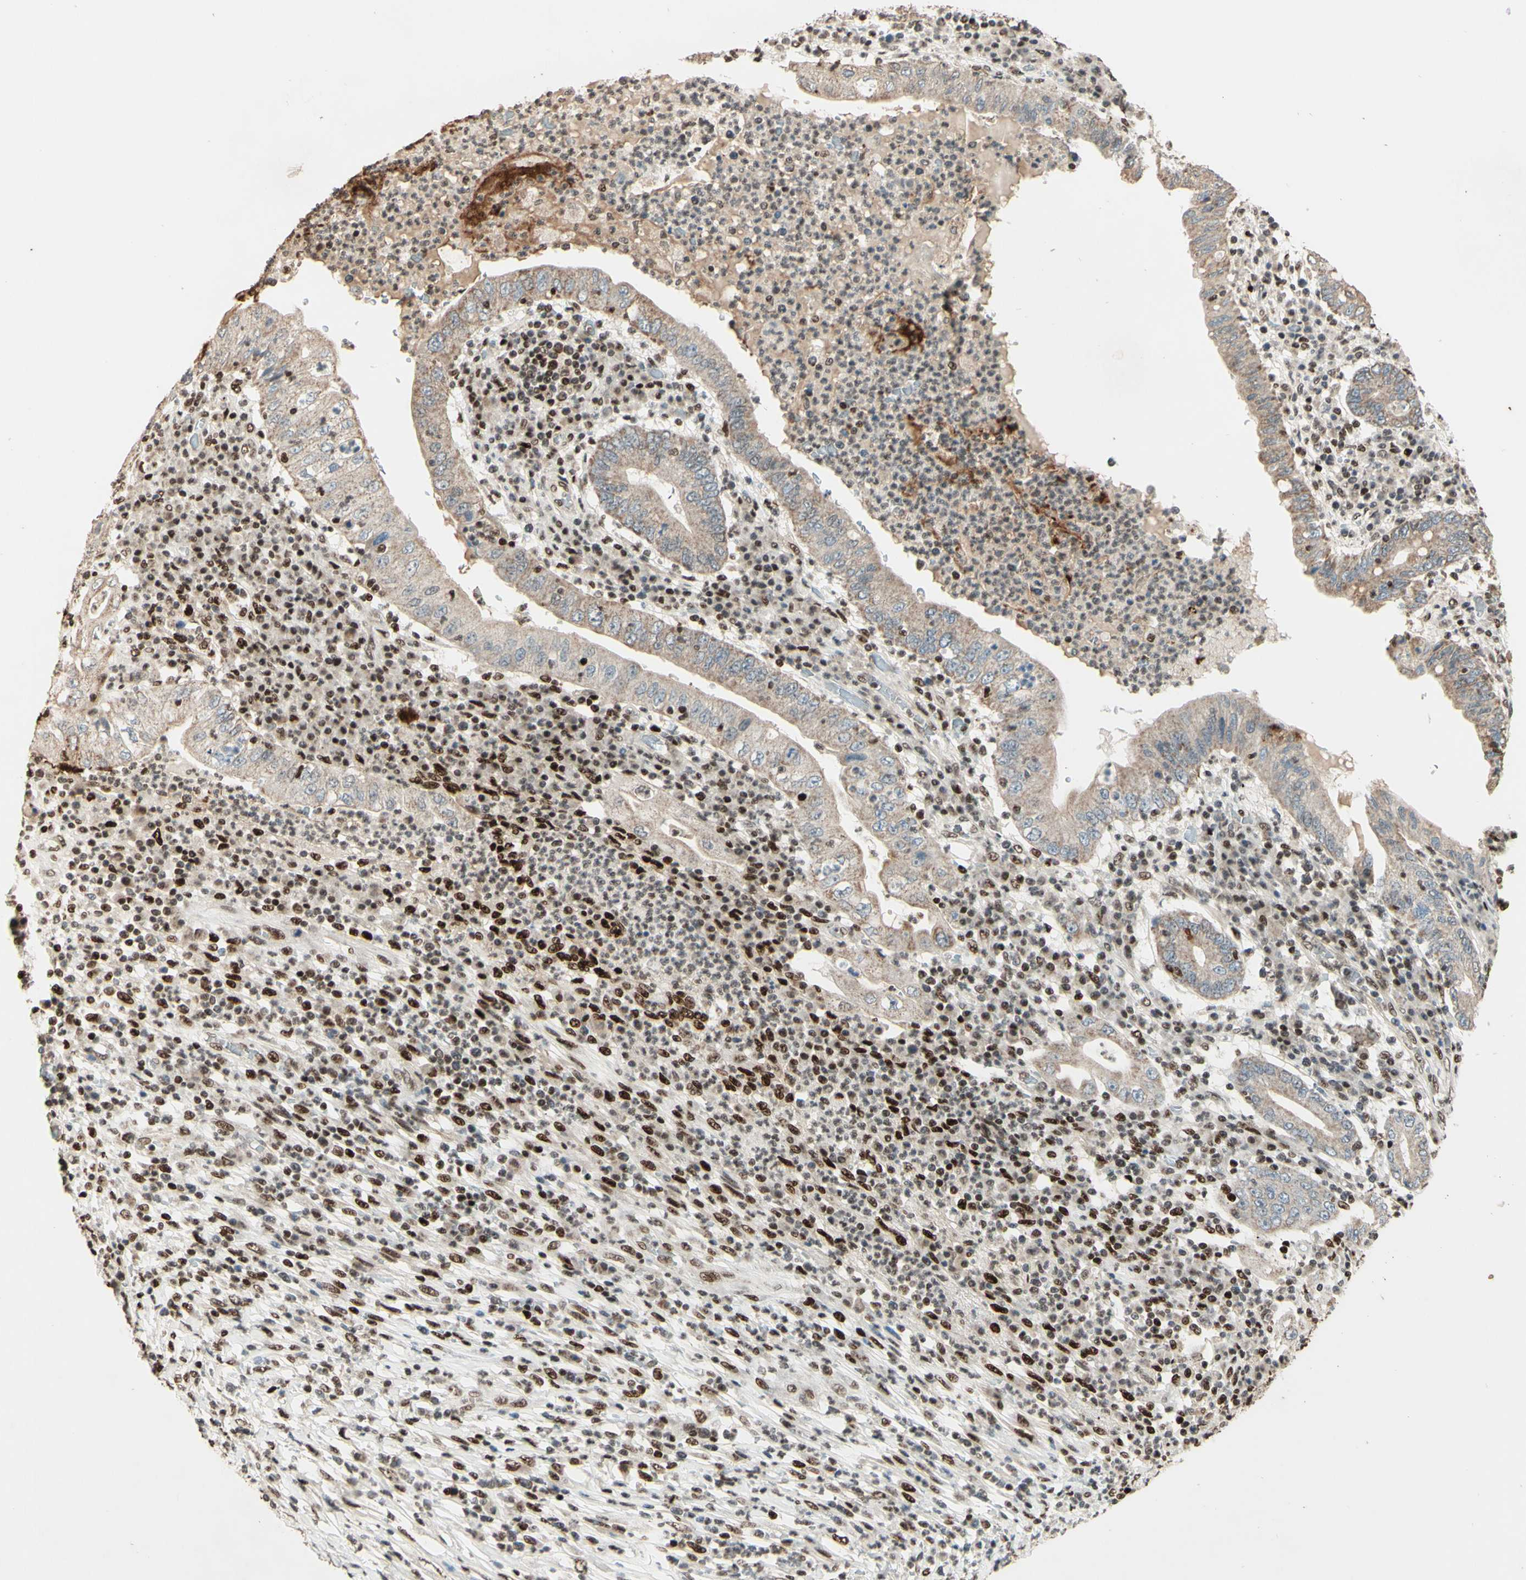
{"staining": {"intensity": "weak", "quantity": ">75%", "location": "cytoplasmic/membranous"}, "tissue": "stomach cancer", "cell_type": "Tumor cells", "image_type": "cancer", "snomed": [{"axis": "morphology", "description": "Normal tissue, NOS"}, {"axis": "morphology", "description": "Adenocarcinoma, NOS"}, {"axis": "topography", "description": "Esophagus"}, {"axis": "topography", "description": "Stomach, upper"}, {"axis": "topography", "description": "Peripheral nerve tissue"}], "caption": "There is low levels of weak cytoplasmic/membranous expression in tumor cells of stomach cancer (adenocarcinoma), as demonstrated by immunohistochemical staining (brown color).", "gene": "NR3C1", "patient": {"sex": "male", "age": 62}}